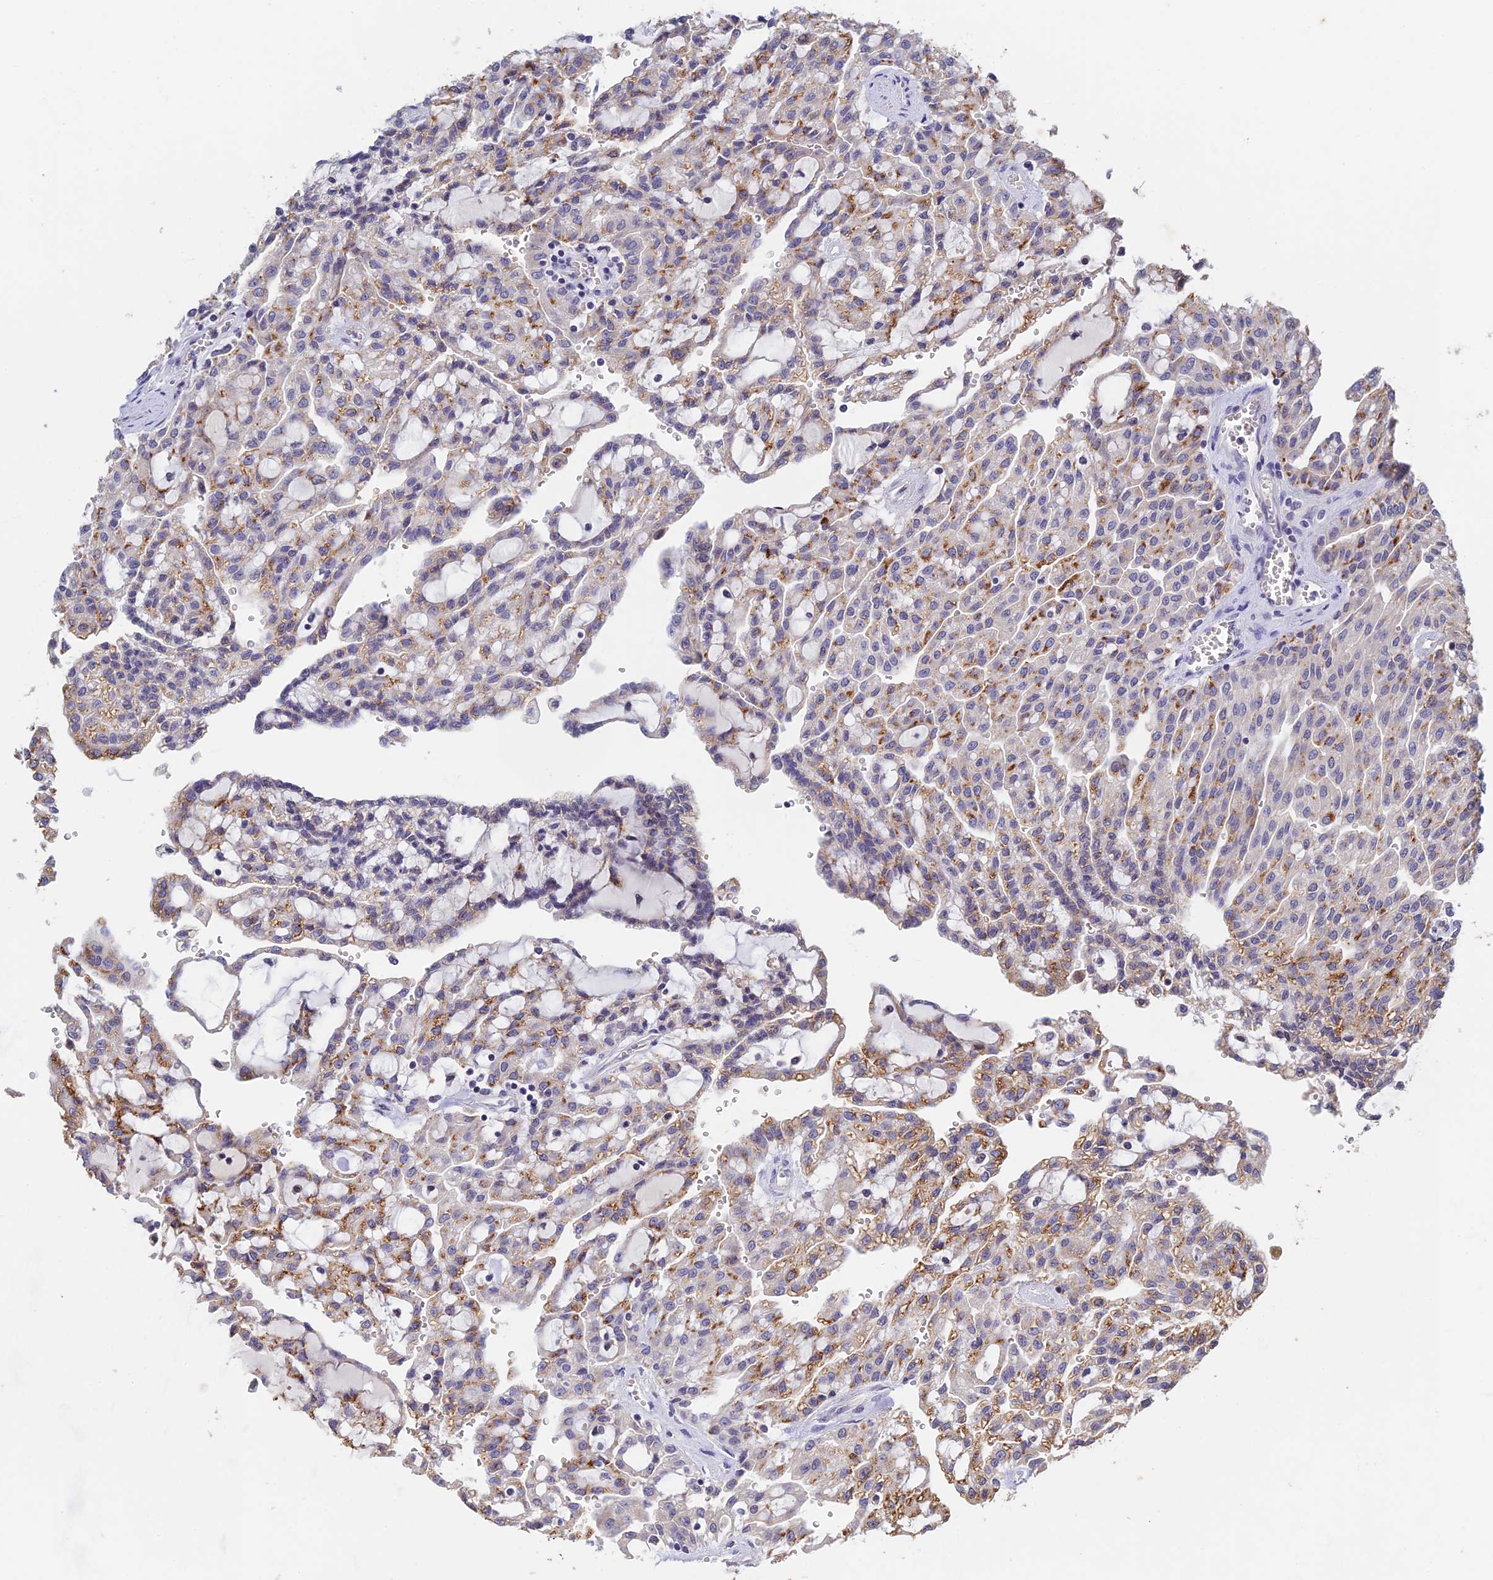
{"staining": {"intensity": "moderate", "quantity": "<25%", "location": "cytoplasmic/membranous"}, "tissue": "renal cancer", "cell_type": "Tumor cells", "image_type": "cancer", "snomed": [{"axis": "morphology", "description": "Adenocarcinoma, NOS"}, {"axis": "topography", "description": "Kidney"}], "caption": "Renal cancer tissue exhibits moderate cytoplasmic/membranous positivity in about <25% of tumor cells", "gene": "CWH43", "patient": {"sex": "male", "age": 63}}